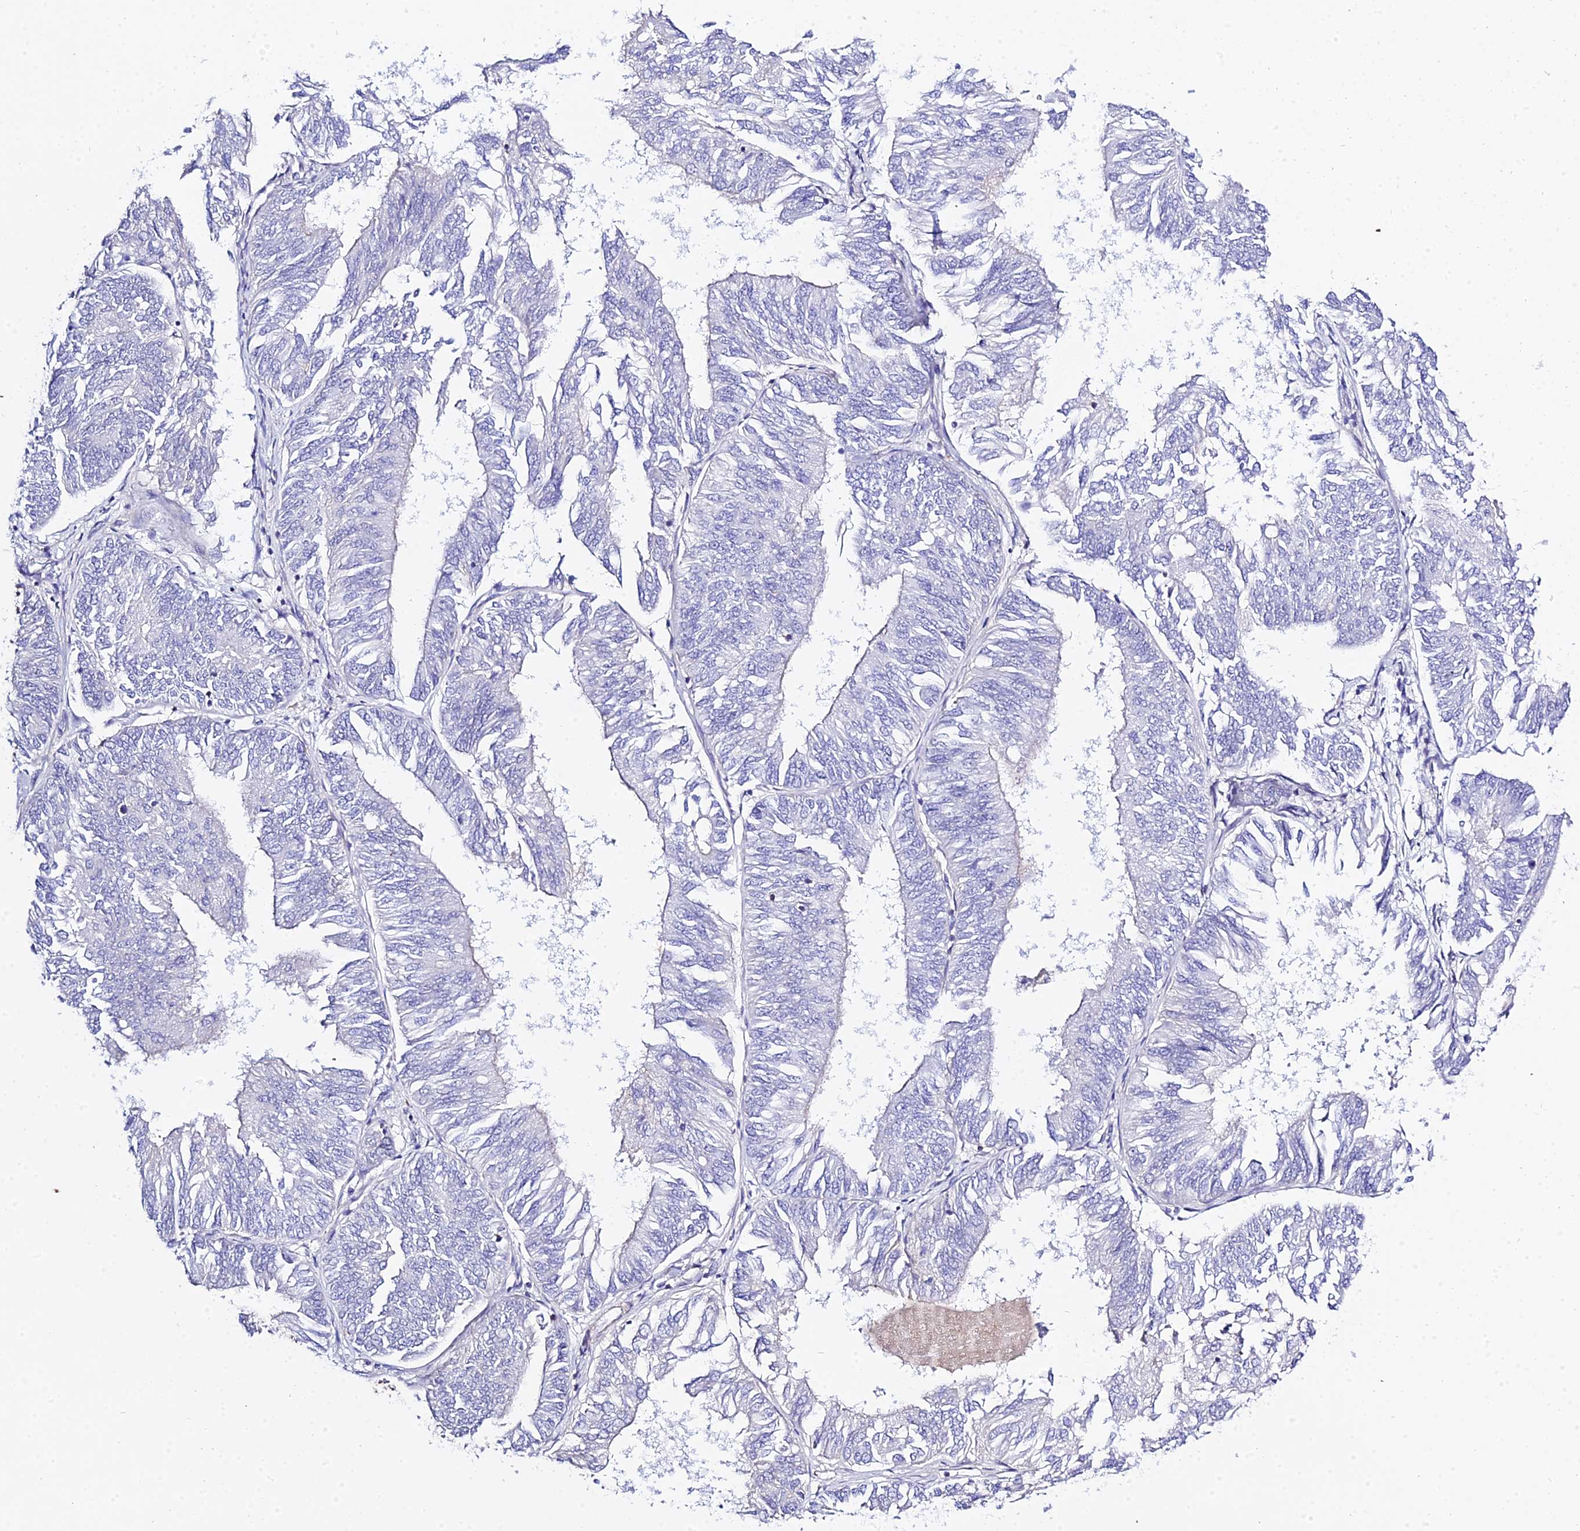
{"staining": {"intensity": "negative", "quantity": "none", "location": "none"}, "tissue": "endometrial cancer", "cell_type": "Tumor cells", "image_type": "cancer", "snomed": [{"axis": "morphology", "description": "Adenocarcinoma, NOS"}, {"axis": "topography", "description": "Endometrium"}], "caption": "DAB (3,3'-diaminobenzidine) immunohistochemical staining of endometrial cancer reveals no significant positivity in tumor cells. (Stains: DAB immunohistochemistry with hematoxylin counter stain, Microscopy: brightfield microscopy at high magnification).", "gene": "ZNF628", "patient": {"sex": "female", "age": 58}}